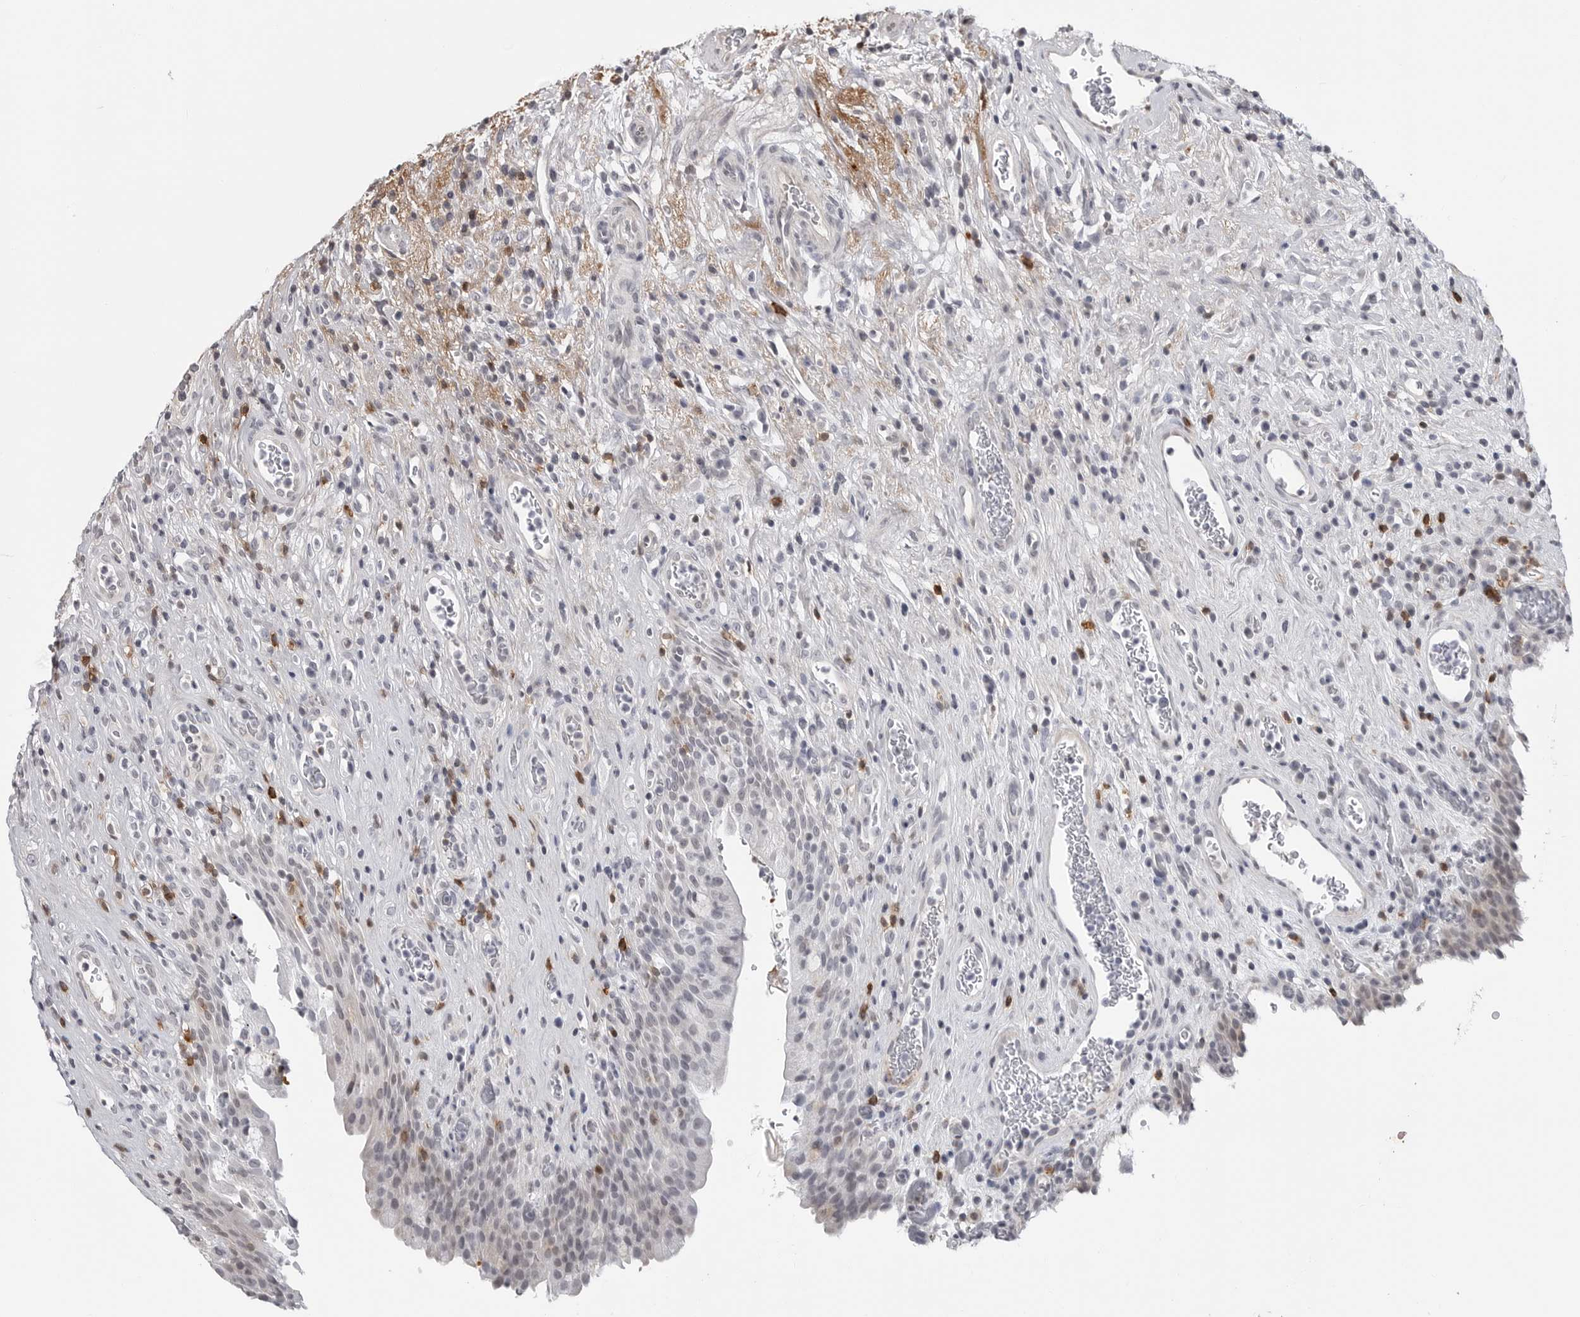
{"staining": {"intensity": "negative", "quantity": "none", "location": "none"}, "tissue": "urinary bladder", "cell_type": "Urothelial cells", "image_type": "normal", "snomed": [{"axis": "morphology", "description": "Normal tissue, NOS"}, {"axis": "morphology", "description": "Inflammation, NOS"}, {"axis": "topography", "description": "Urinary bladder"}], "caption": "Immunohistochemistry image of normal urinary bladder: urinary bladder stained with DAB reveals no significant protein staining in urothelial cells.", "gene": "CXCR5", "patient": {"sex": "female", "age": 75}}